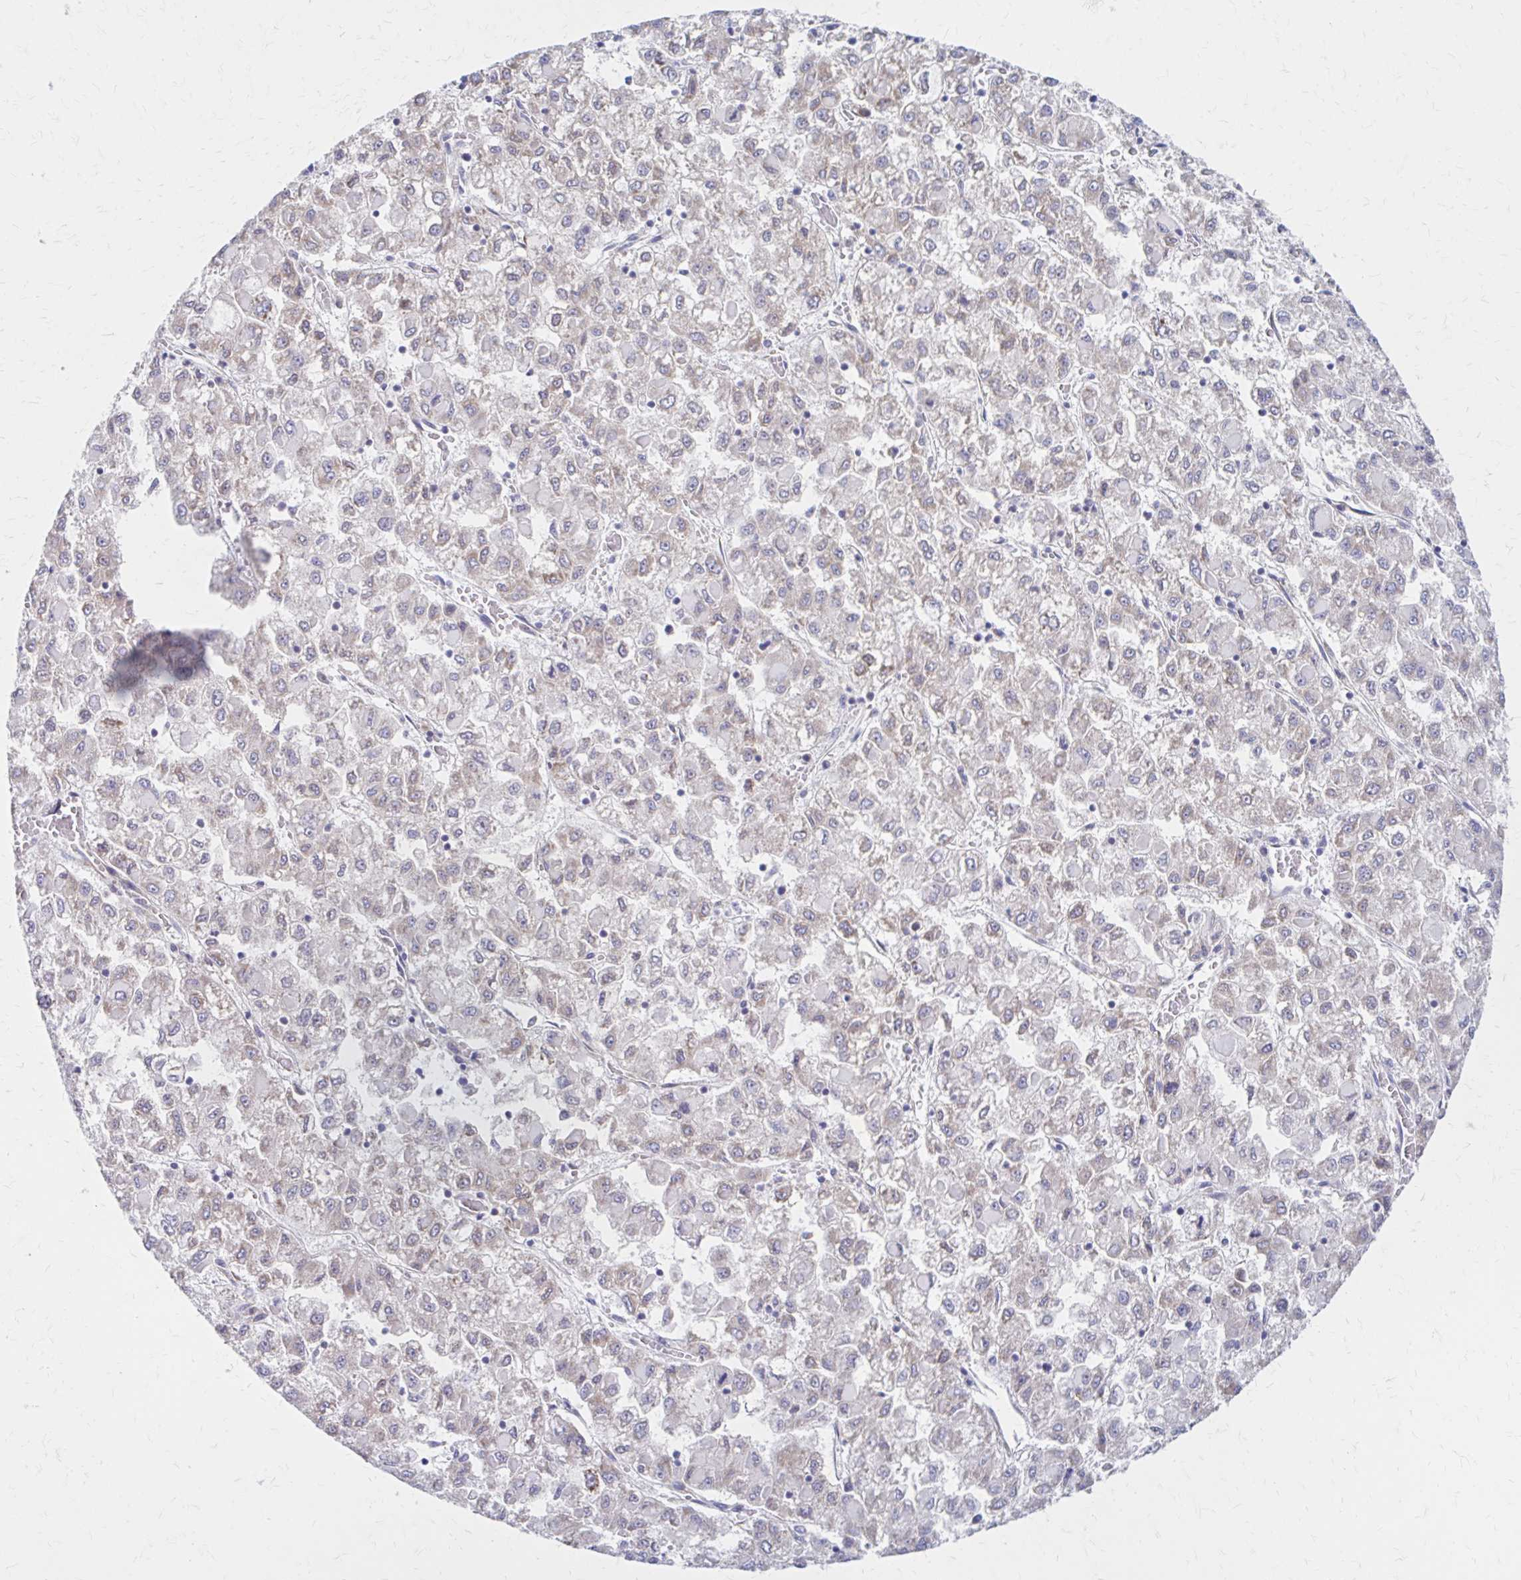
{"staining": {"intensity": "negative", "quantity": "none", "location": "none"}, "tissue": "liver cancer", "cell_type": "Tumor cells", "image_type": "cancer", "snomed": [{"axis": "morphology", "description": "Carcinoma, Hepatocellular, NOS"}, {"axis": "topography", "description": "Liver"}], "caption": "Tumor cells are negative for protein expression in human liver cancer.", "gene": "RPL27A", "patient": {"sex": "male", "age": 40}}